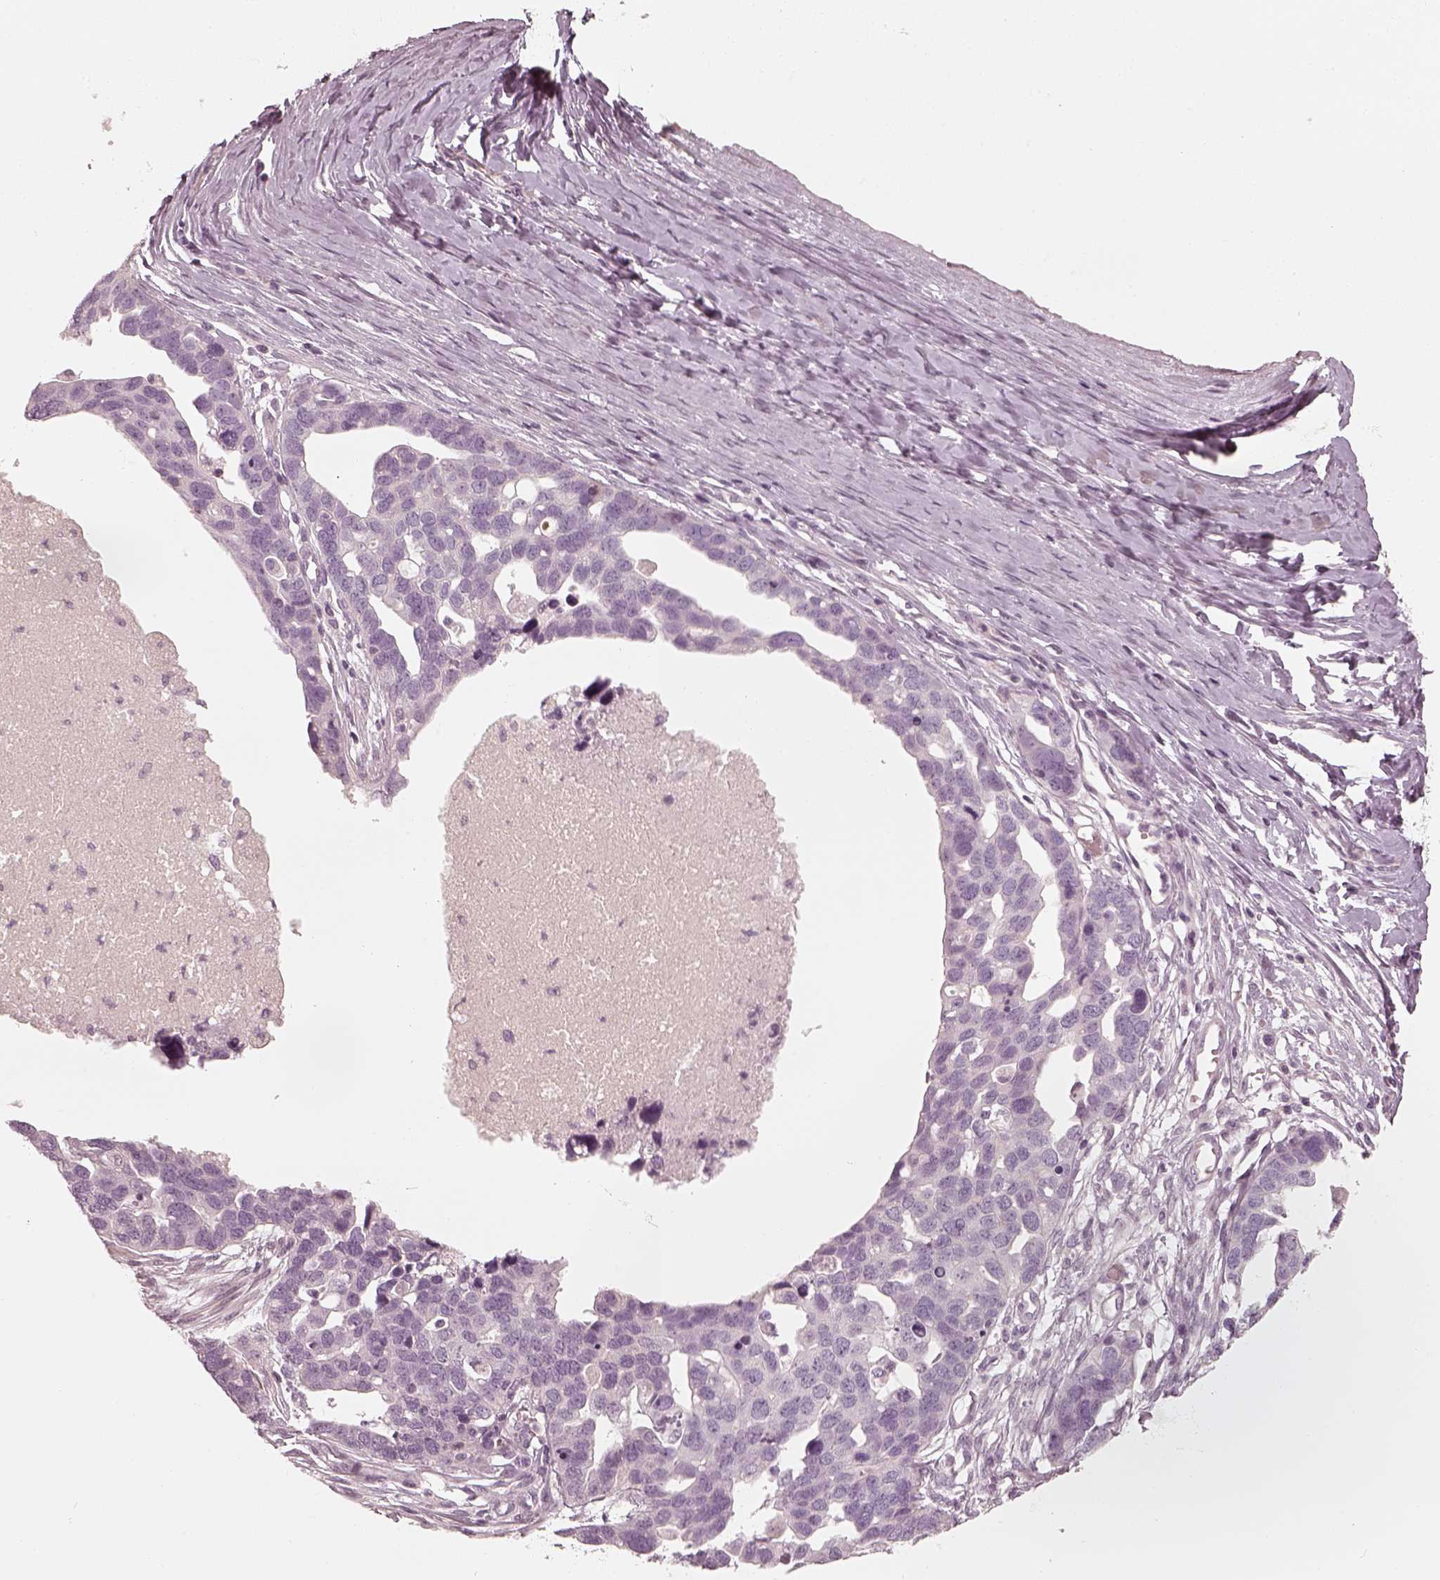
{"staining": {"intensity": "negative", "quantity": "none", "location": "none"}, "tissue": "ovarian cancer", "cell_type": "Tumor cells", "image_type": "cancer", "snomed": [{"axis": "morphology", "description": "Cystadenocarcinoma, serous, NOS"}, {"axis": "topography", "description": "Ovary"}], "caption": "The image demonstrates no significant positivity in tumor cells of serous cystadenocarcinoma (ovarian).", "gene": "SPATA24", "patient": {"sex": "female", "age": 54}}